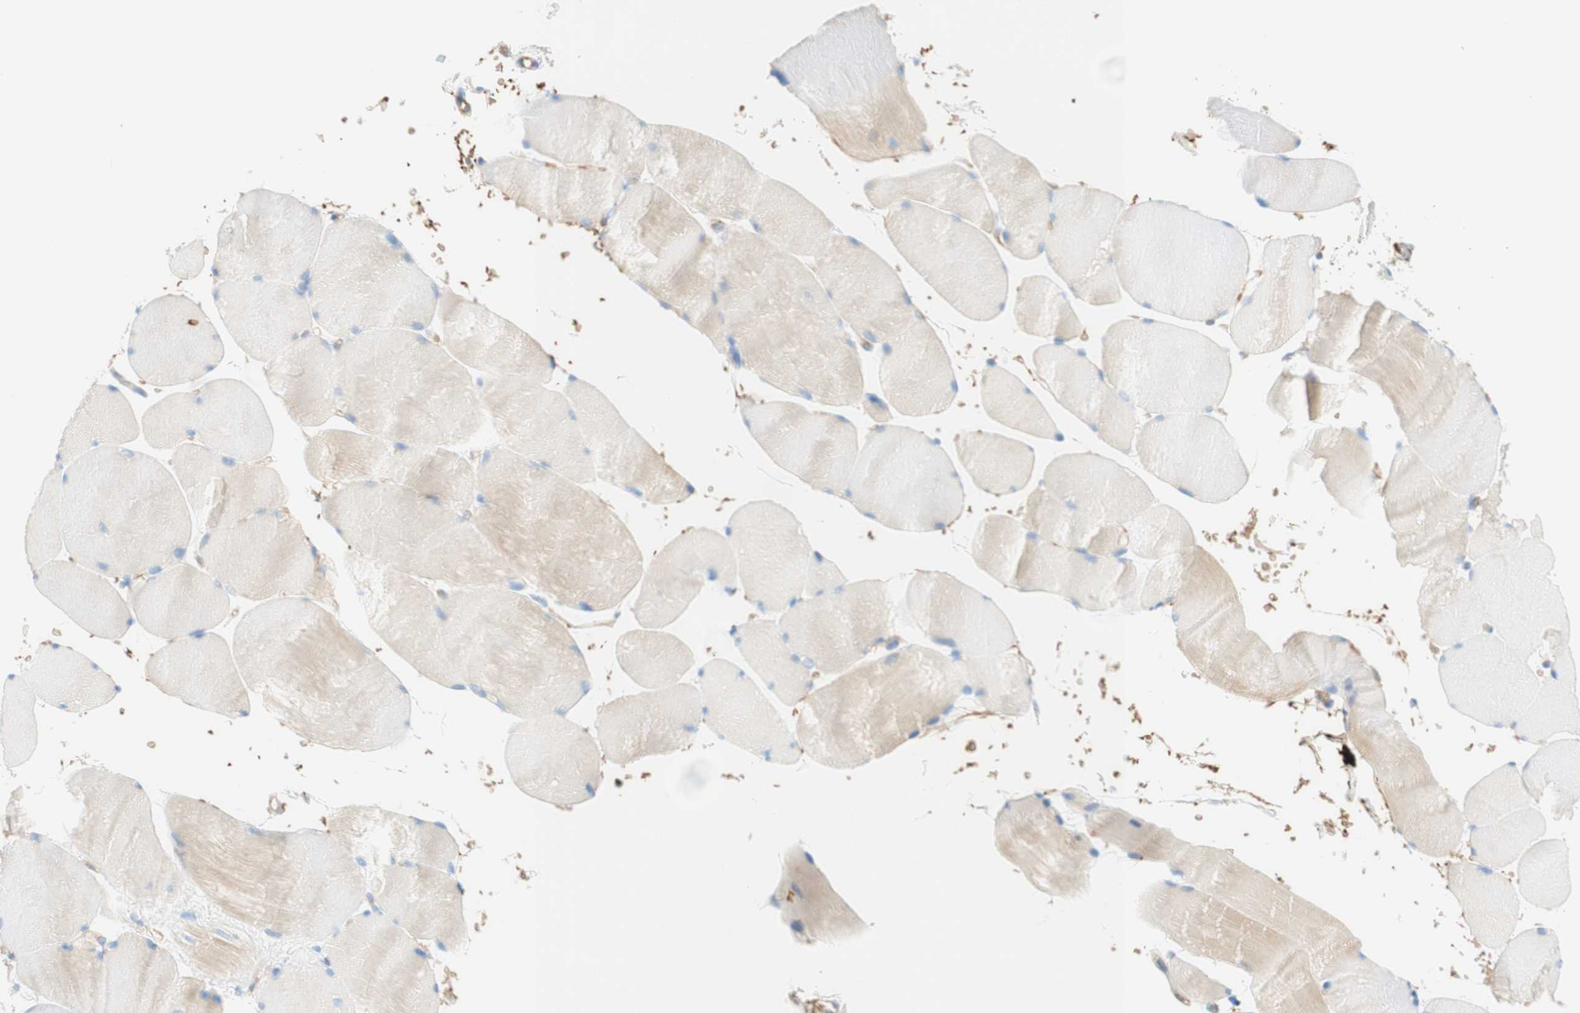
{"staining": {"intensity": "weak", "quantity": "<25%", "location": "cytoplasmic/membranous"}, "tissue": "skeletal muscle", "cell_type": "Myocytes", "image_type": "normal", "snomed": [{"axis": "morphology", "description": "Normal tissue, NOS"}, {"axis": "topography", "description": "Skin"}, {"axis": "topography", "description": "Skeletal muscle"}], "caption": "Immunohistochemical staining of benign skeletal muscle shows no significant staining in myocytes. (DAB (3,3'-diaminobenzidine) immunohistochemistry with hematoxylin counter stain).", "gene": "STOM", "patient": {"sex": "male", "age": 83}}